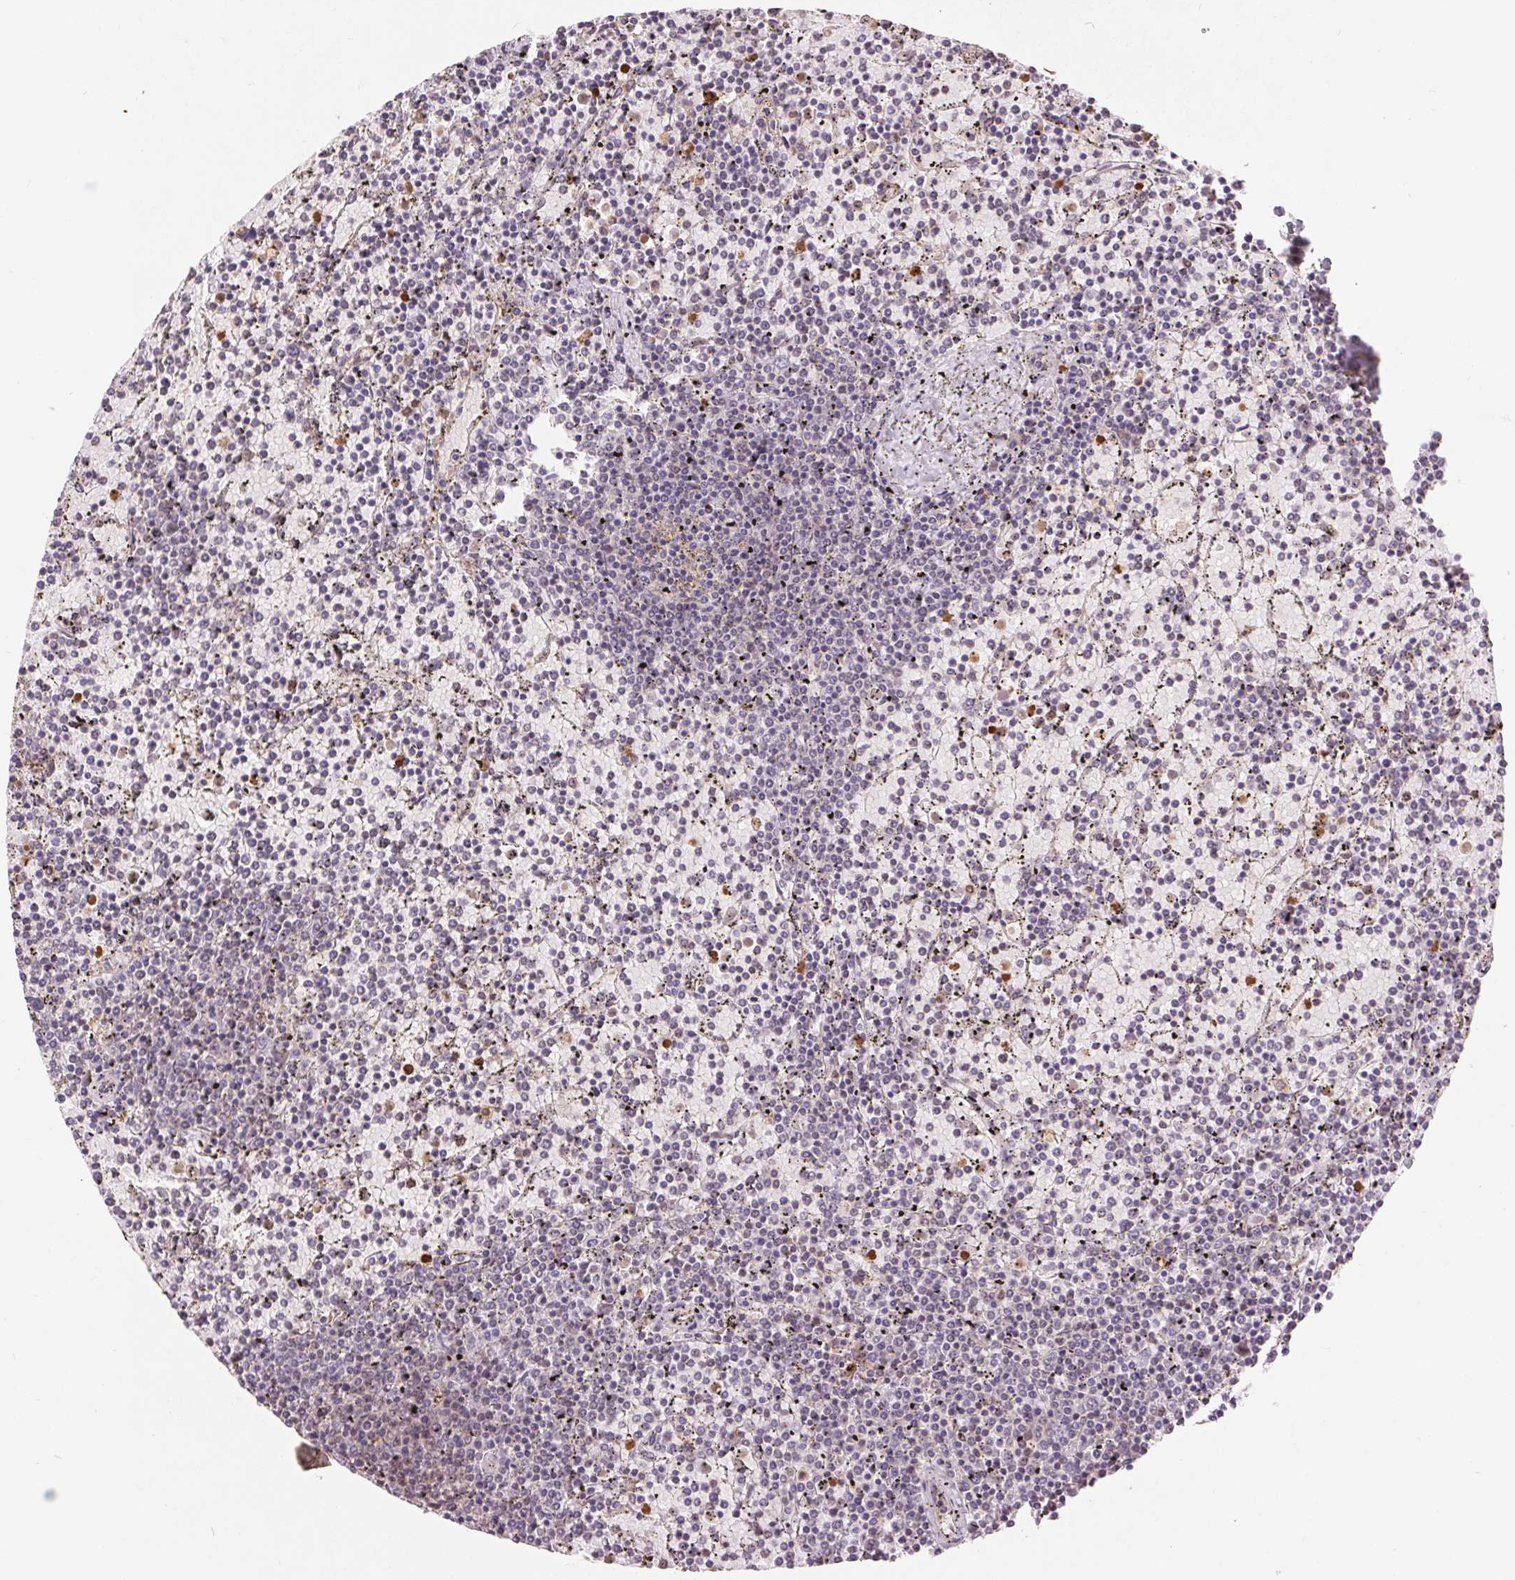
{"staining": {"intensity": "negative", "quantity": "none", "location": "none"}, "tissue": "lymphoma", "cell_type": "Tumor cells", "image_type": "cancer", "snomed": [{"axis": "morphology", "description": "Malignant lymphoma, non-Hodgkin's type, Low grade"}, {"axis": "topography", "description": "Spleen"}], "caption": "This is an IHC micrograph of lymphoma. There is no staining in tumor cells.", "gene": "RANBP3L", "patient": {"sex": "female", "age": 77}}